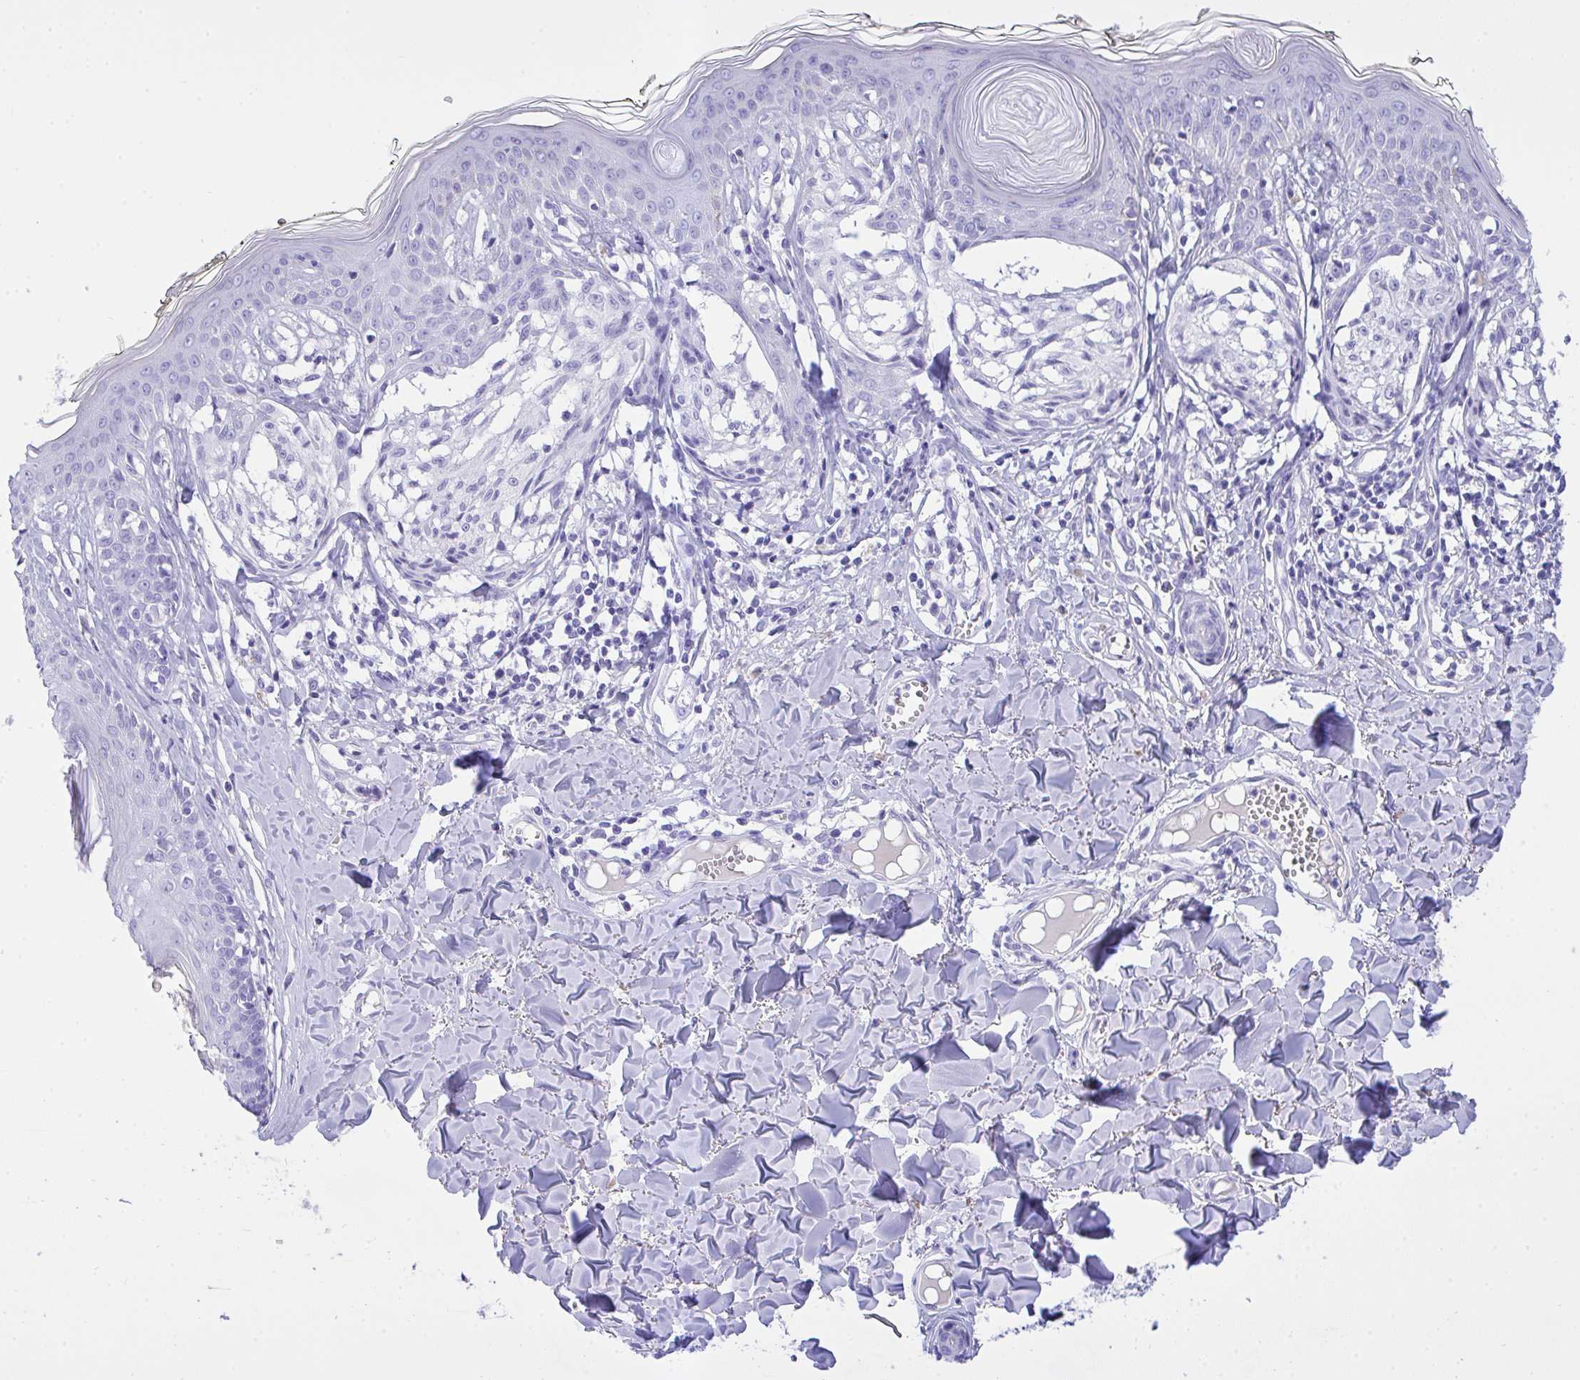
{"staining": {"intensity": "negative", "quantity": "none", "location": "none"}, "tissue": "melanoma", "cell_type": "Tumor cells", "image_type": "cancer", "snomed": [{"axis": "morphology", "description": "Malignant melanoma, NOS"}, {"axis": "topography", "description": "Skin"}], "caption": "Micrograph shows no protein expression in tumor cells of melanoma tissue.", "gene": "AKR1D1", "patient": {"sex": "female", "age": 43}}